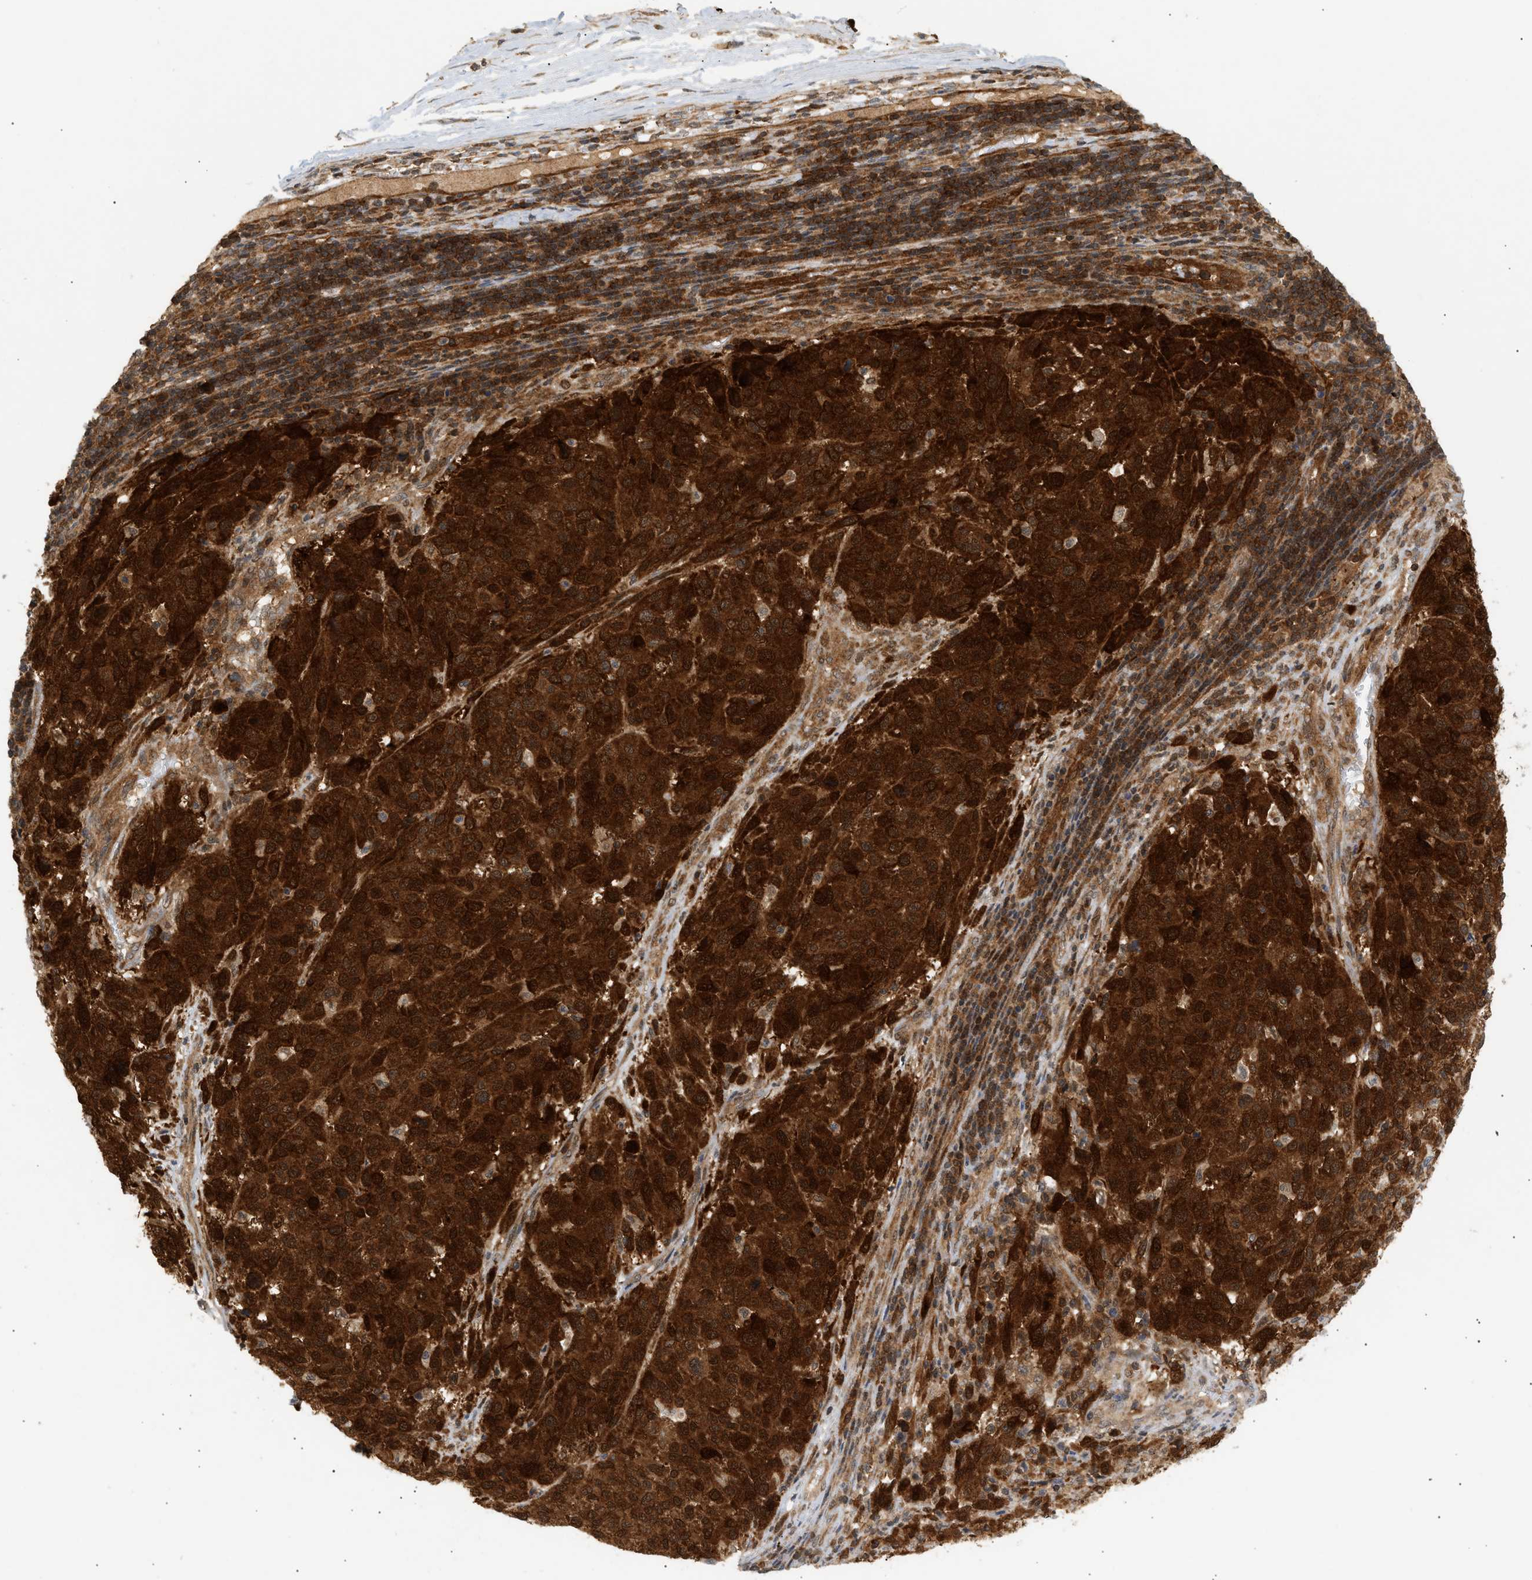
{"staining": {"intensity": "strong", "quantity": ">75%", "location": "cytoplasmic/membranous,nuclear"}, "tissue": "melanoma", "cell_type": "Tumor cells", "image_type": "cancer", "snomed": [{"axis": "morphology", "description": "Malignant melanoma, Metastatic site"}, {"axis": "topography", "description": "Lymph node"}], "caption": "An image showing strong cytoplasmic/membranous and nuclear positivity in approximately >75% of tumor cells in melanoma, as visualized by brown immunohistochemical staining.", "gene": "SHC1", "patient": {"sex": "male", "age": 61}}